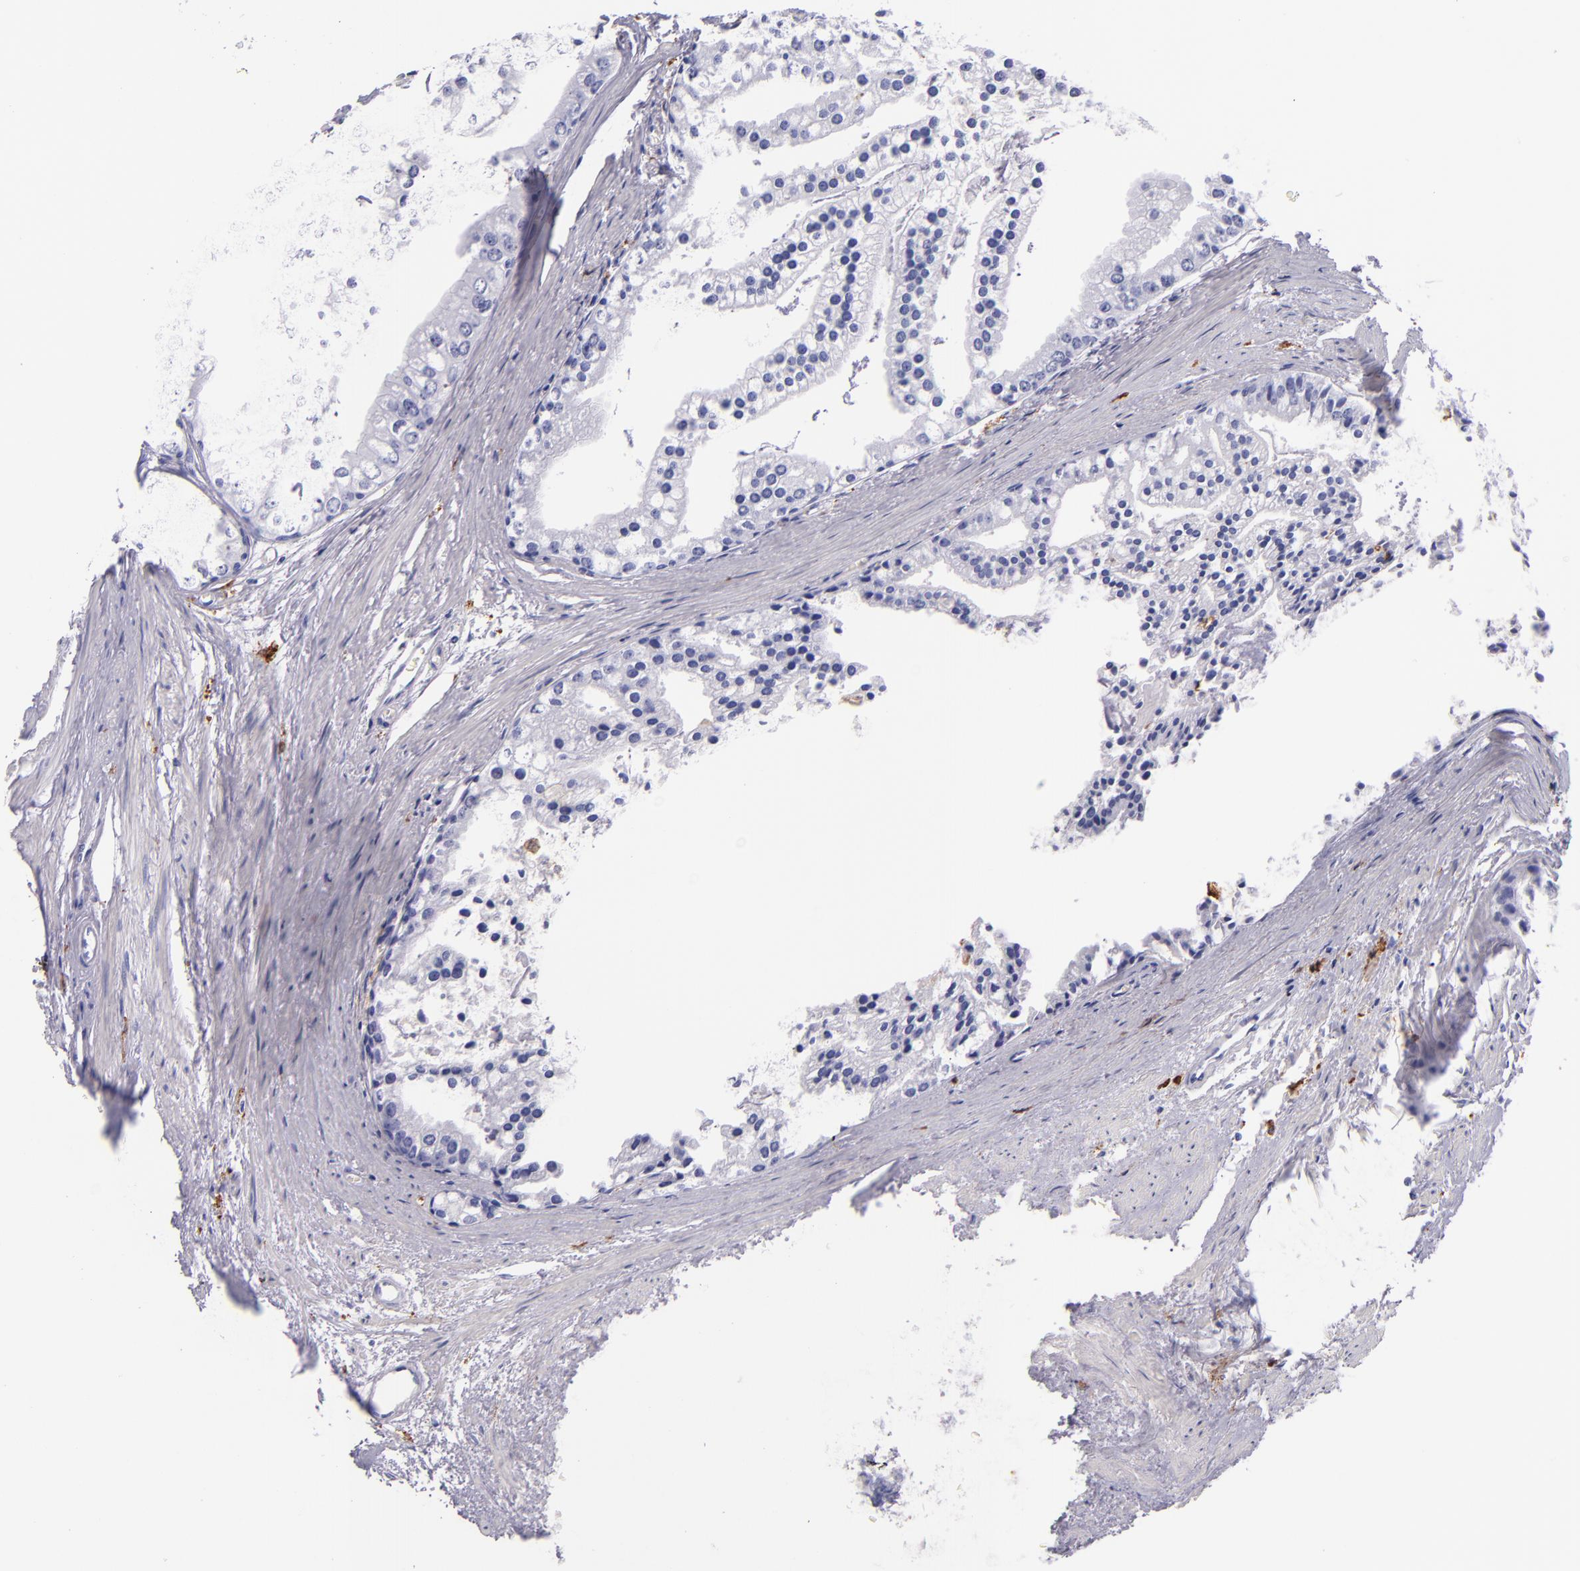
{"staining": {"intensity": "negative", "quantity": "none", "location": "none"}, "tissue": "prostate cancer", "cell_type": "Tumor cells", "image_type": "cancer", "snomed": [{"axis": "morphology", "description": "Adenocarcinoma, High grade"}, {"axis": "topography", "description": "Prostate"}], "caption": "Immunohistochemistry photomicrograph of neoplastic tissue: human prostate cancer (adenocarcinoma (high-grade)) stained with DAB demonstrates no significant protein expression in tumor cells.", "gene": "CD163", "patient": {"sex": "male", "age": 56}}